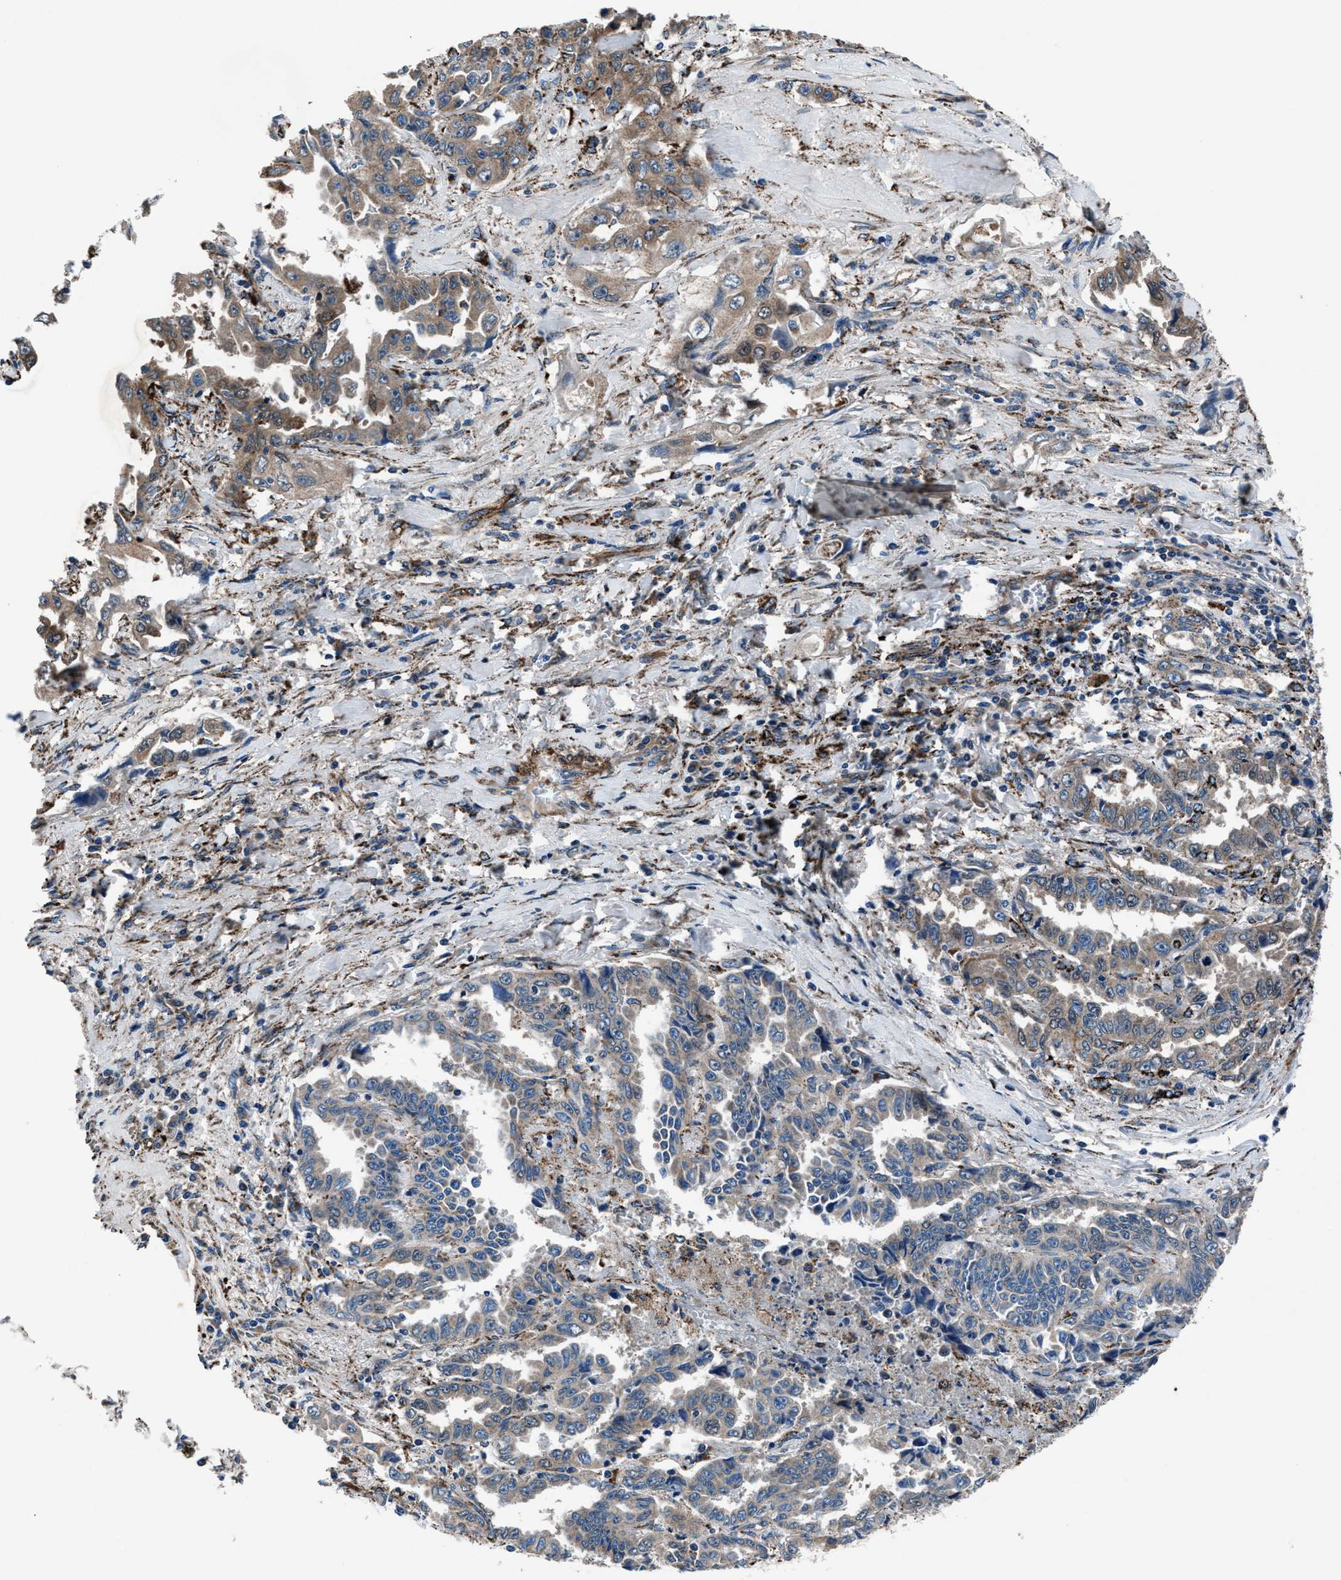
{"staining": {"intensity": "moderate", "quantity": ">75%", "location": "cytoplasmic/membranous"}, "tissue": "lung cancer", "cell_type": "Tumor cells", "image_type": "cancer", "snomed": [{"axis": "morphology", "description": "Adenocarcinoma, NOS"}, {"axis": "topography", "description": "Lung"}], "caption": "Lung adenocarcinoma tissue reveals moderate cytoplasmic/membranous positivity in about >75% of tumor cells (IHC, brightfield microscopy, high magnification).", "gene": "PRTFDC1", "patient": {"sex": "female", "age": 51}}